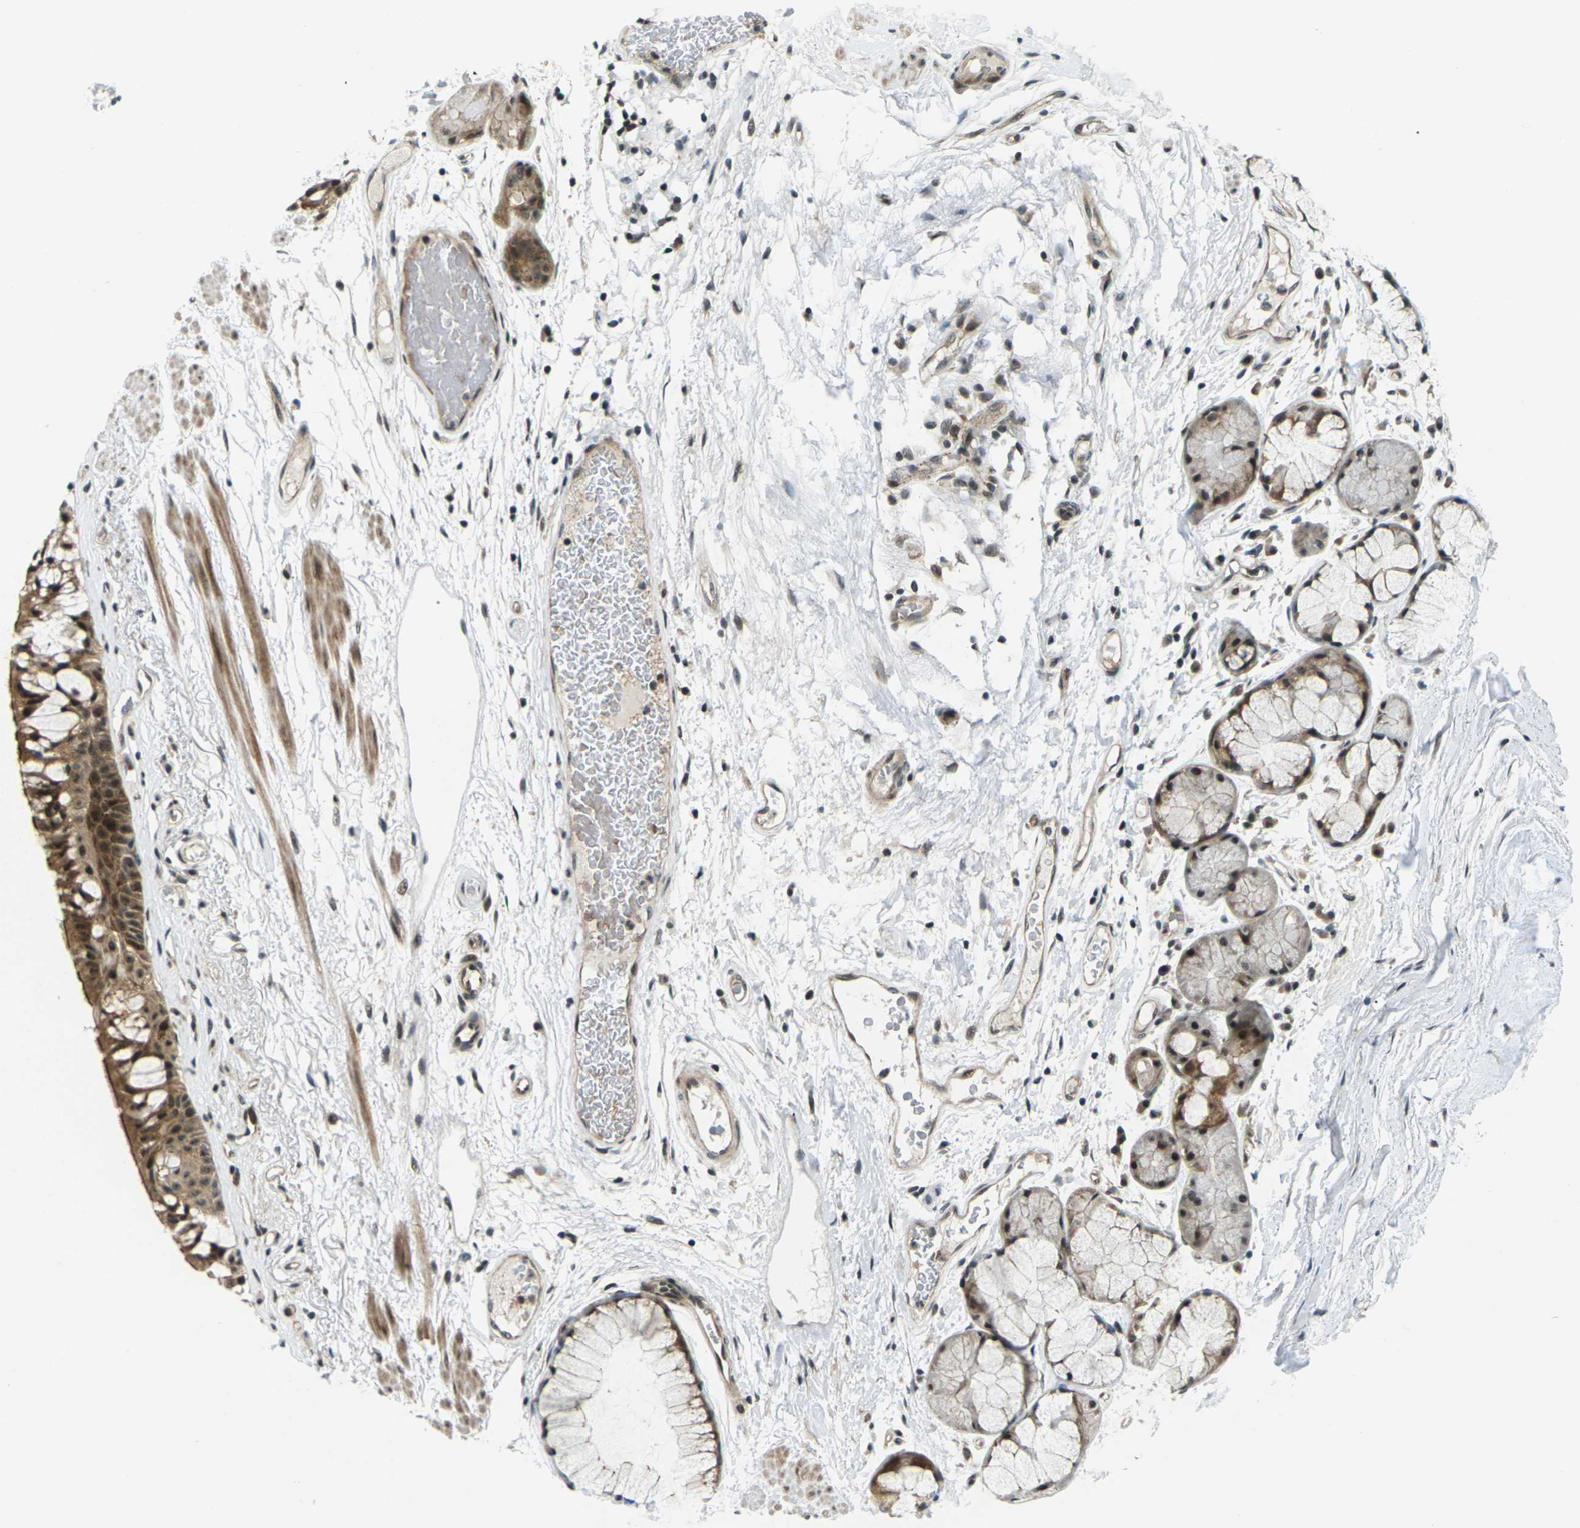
{"staining": {"intensity": "moderate", "quantity": ">75%", "location": "cytoplasmic/membranous,nuclear"}, "tissue": "bronchus", "cell_type": "Respiratory epithelial cells", "image_type": "normal", "snomed": [{"axis": "morphology", "description": "Normal tissue, NOS"}, {"axis": "topography", "description": "Bronchus"}], "caption": "Protein analysis of normal bronchus exhibits moderate cytoplasmic/membranous,nuclear positivity in about >75% of respiratory epithelial cells. (DAB IHC with brightfield microscopy, high magnification).", "gene": "UBE2S", "patient": {"sex": "male", "age": 66}}